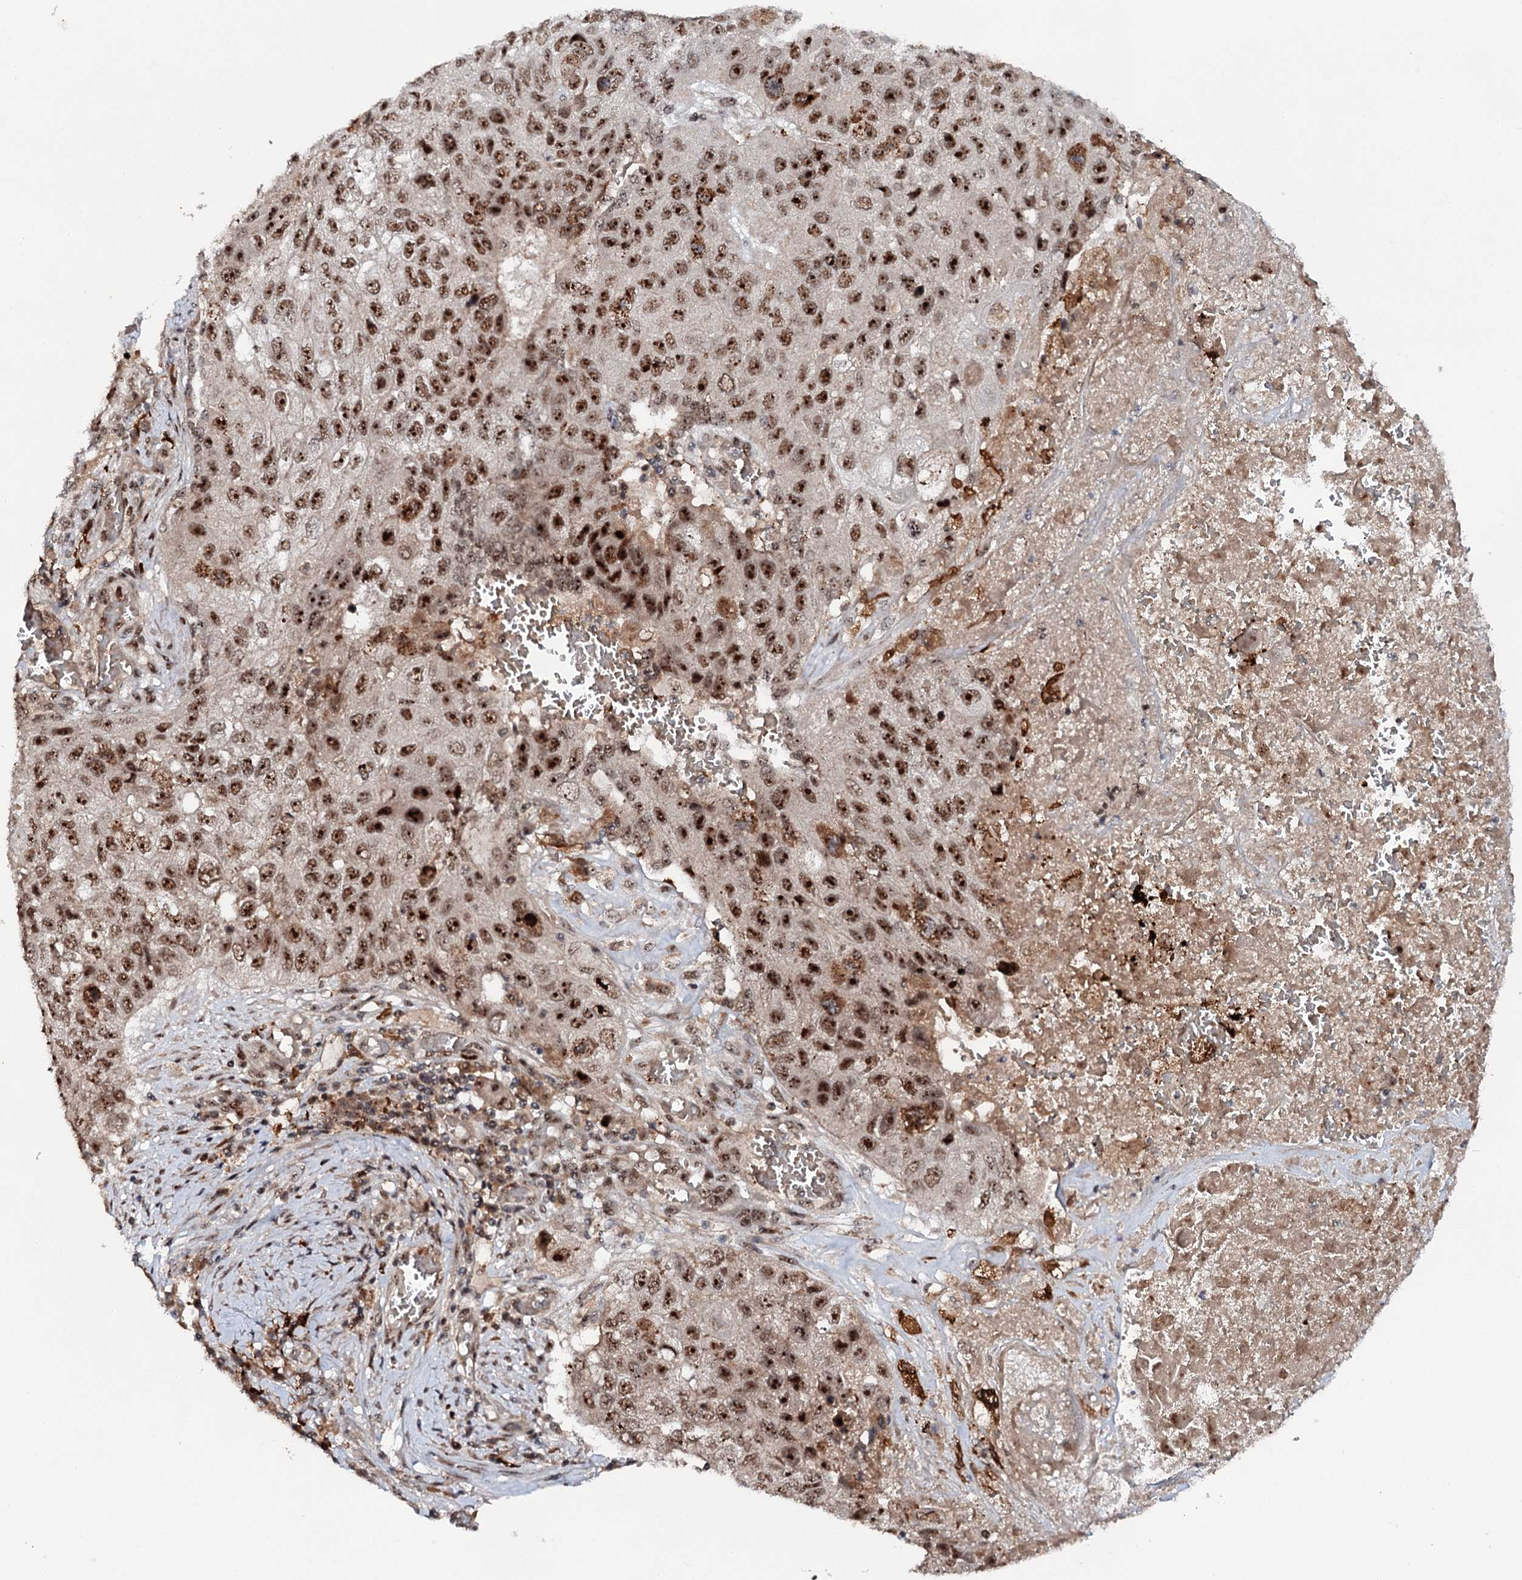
{"staining": {"intensity": "strong", "quantity": ">75%", "location": "nuclear"}, "tissue": "lung cancer", "cell_type": "Tumor cells", "image_type": "cancer", "snomed": [{"axis": "morphology", "description": "Squamous cell carcinoma, NOS"}, {"axis": "topography", "description": "Lung"}], "caption": "DAB immunohistochemical staining of lung cancer demonstrates strong nuclear protein expression in about >75% of tumor cells.", "gene": "BUD13", "patient": {"sex": "male", "age": 61}}